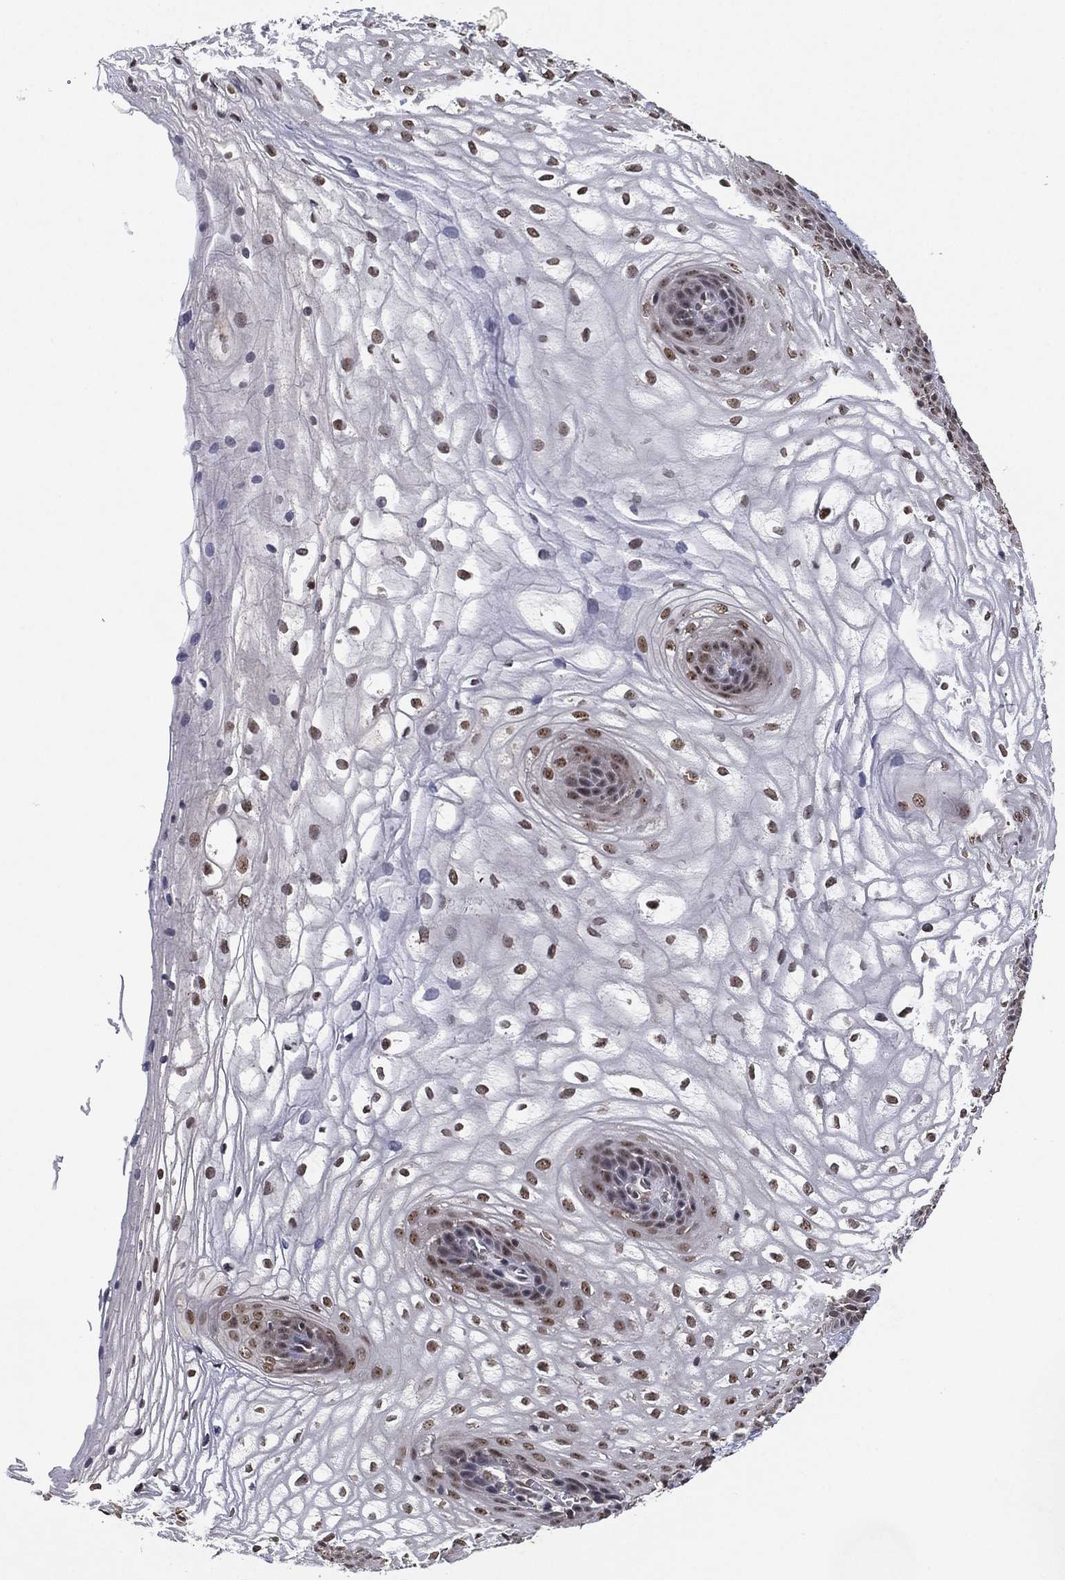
{"staining": {"intensity": "moderate", "quantity": "25%-75%", "location": "nuclear"}, "tissue": "vagina", "cell_type": "Squamous epithelial cells", "image_type": "normal", "snomed": [{"axis": "morphology", "description": "Normal tissue, NOS"}, {"axis": "topography", "description": "Vagina"}], "caption": "Human vagina stained for a protein (brown) shows moderate nuclear positive expression in about 25%-75% of squamous epithelial cells.", "gene": "NELFCD", "patient": {"sex": "female", "age": 34}}